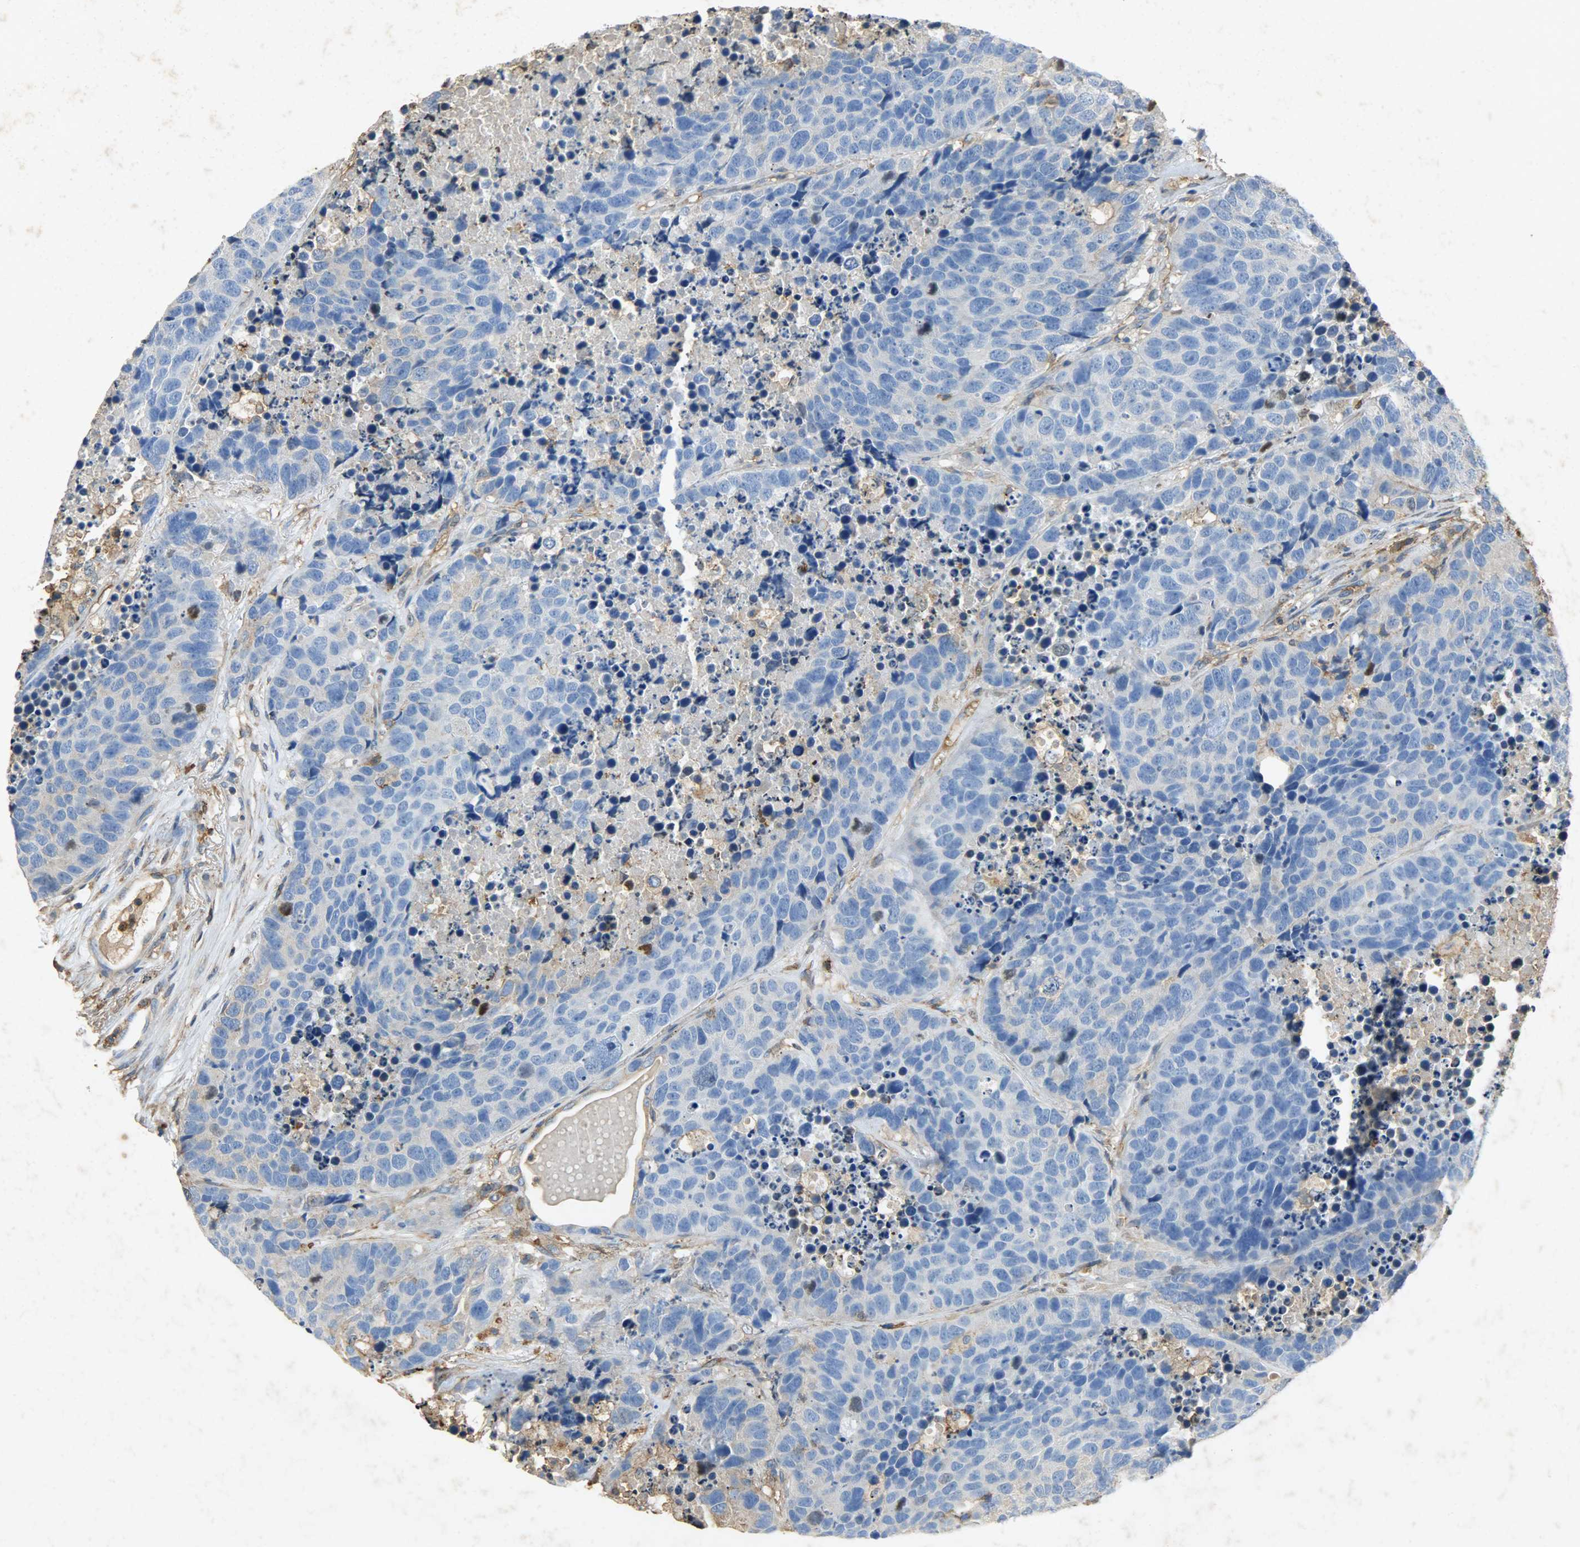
{"staining": {"intensity": "negative", "quantity": "none", "location": "none"}, "tissue": "carcinoid", "cell_type": "Tumor cells", "image_type": "cancer", "snomed": [{"axis": "morphology", "description": "Carcinoid, malignant, NOS"}, {"axis": "topography", "description": "Lung"}], "caption": "High magnification brightfield microscopy of carcinoid stained with DAB (3,3'-diaminobenzidine) (brown) and counterstained with hematoxylin (blue): tumor cells show no significant positivity.", "gene": "ANXA6", "patient": {"sex": "male", "age": 60}}